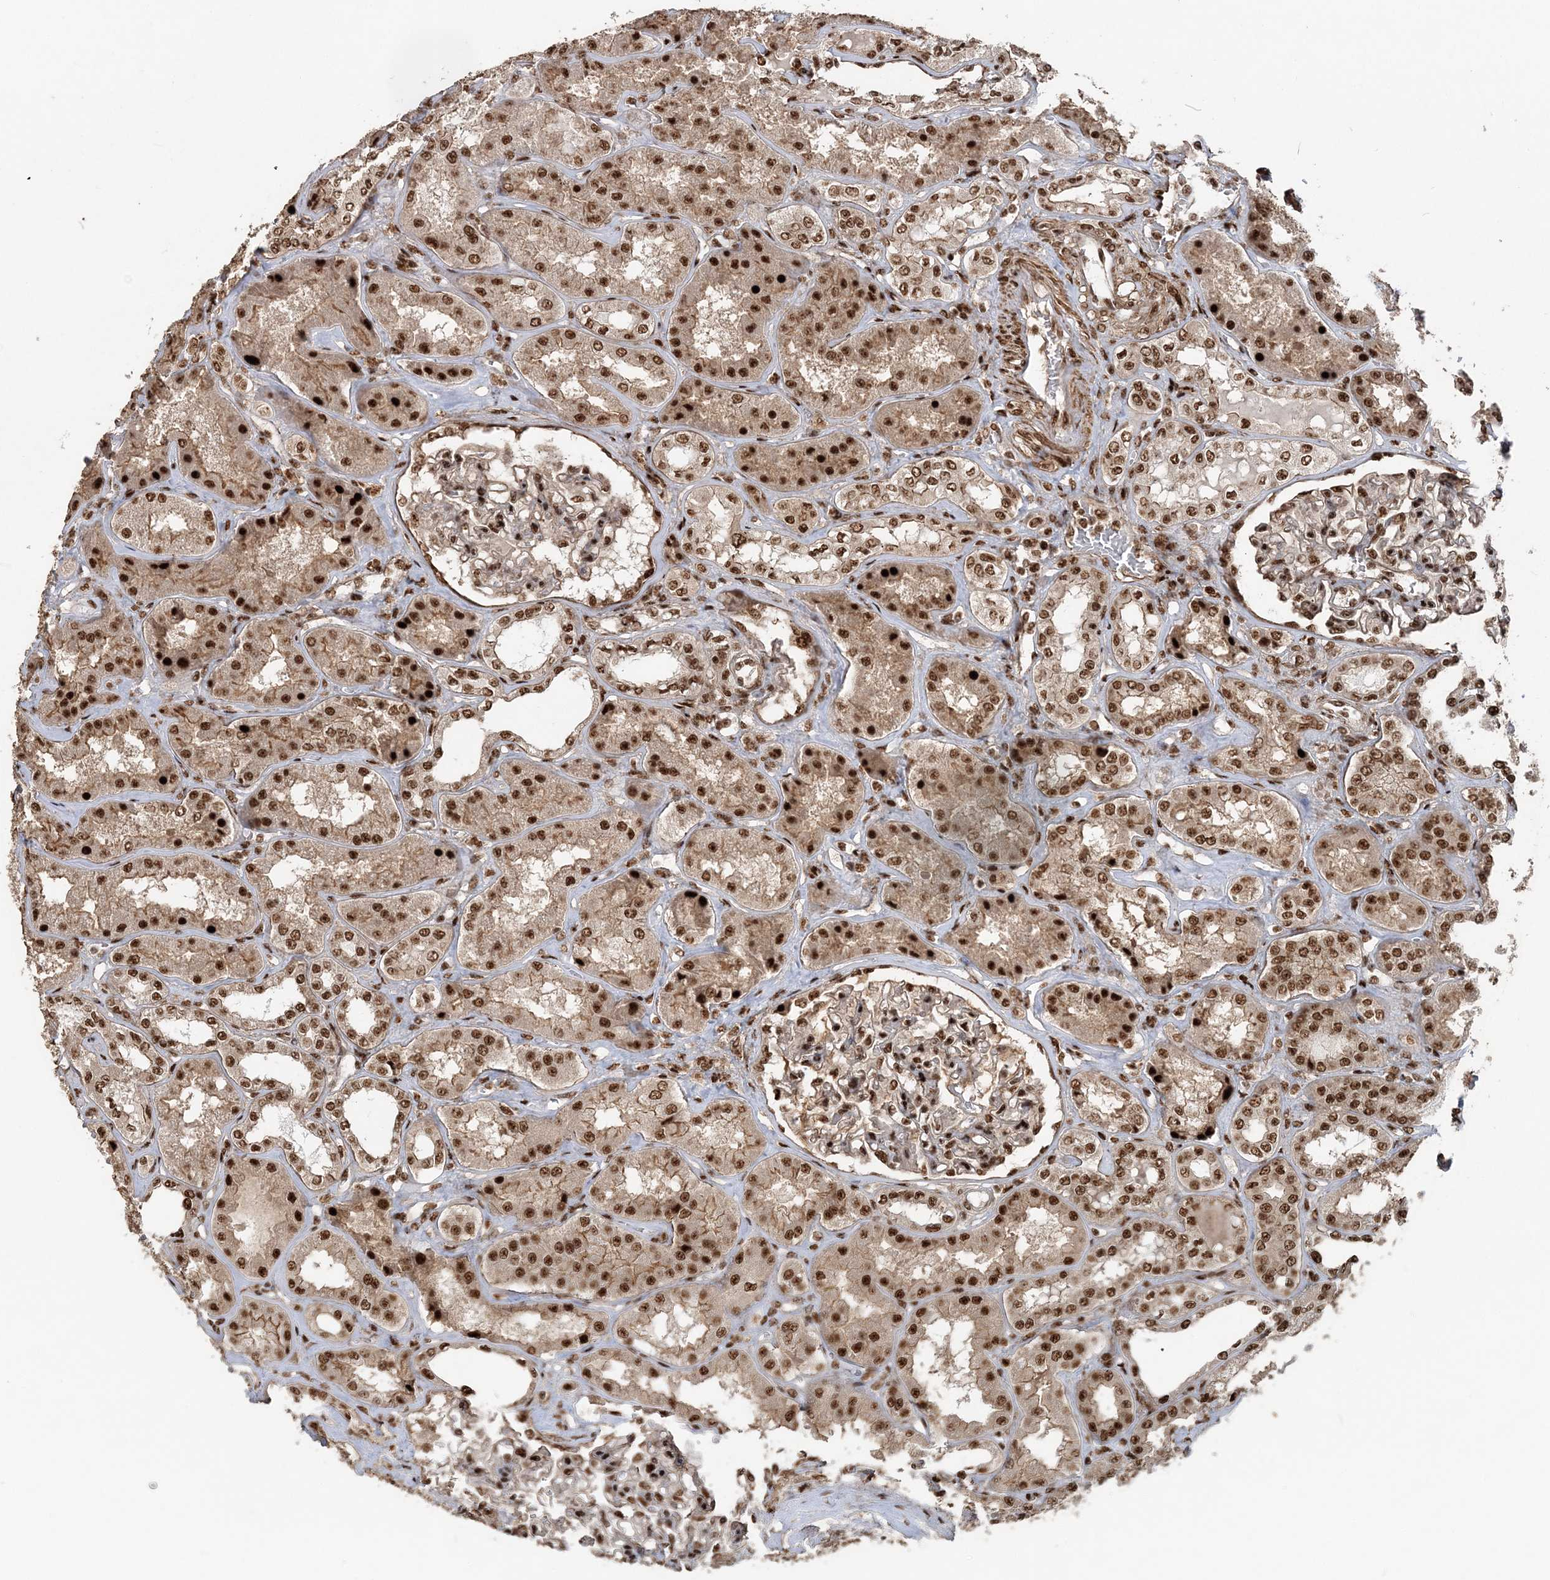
{"staining": {"intensity": "strong", "quantity": ">75%", "location": "nuclear"}, "tissue": "kidney", "cell_type": "Cells in glomeruli", "image_type": "normal", "snomed": [{"axis": "morphology", "description": "Normal tissue, NOS"}, {"axis": "topography", "description": "Kidney"}], "caption": "Protein staining displays strong nuclear expression in about >75% of cells in glomeruli in normal kidney.", "gene": "EXOSC8", "patient": {"sex": "female", "age": 56}}